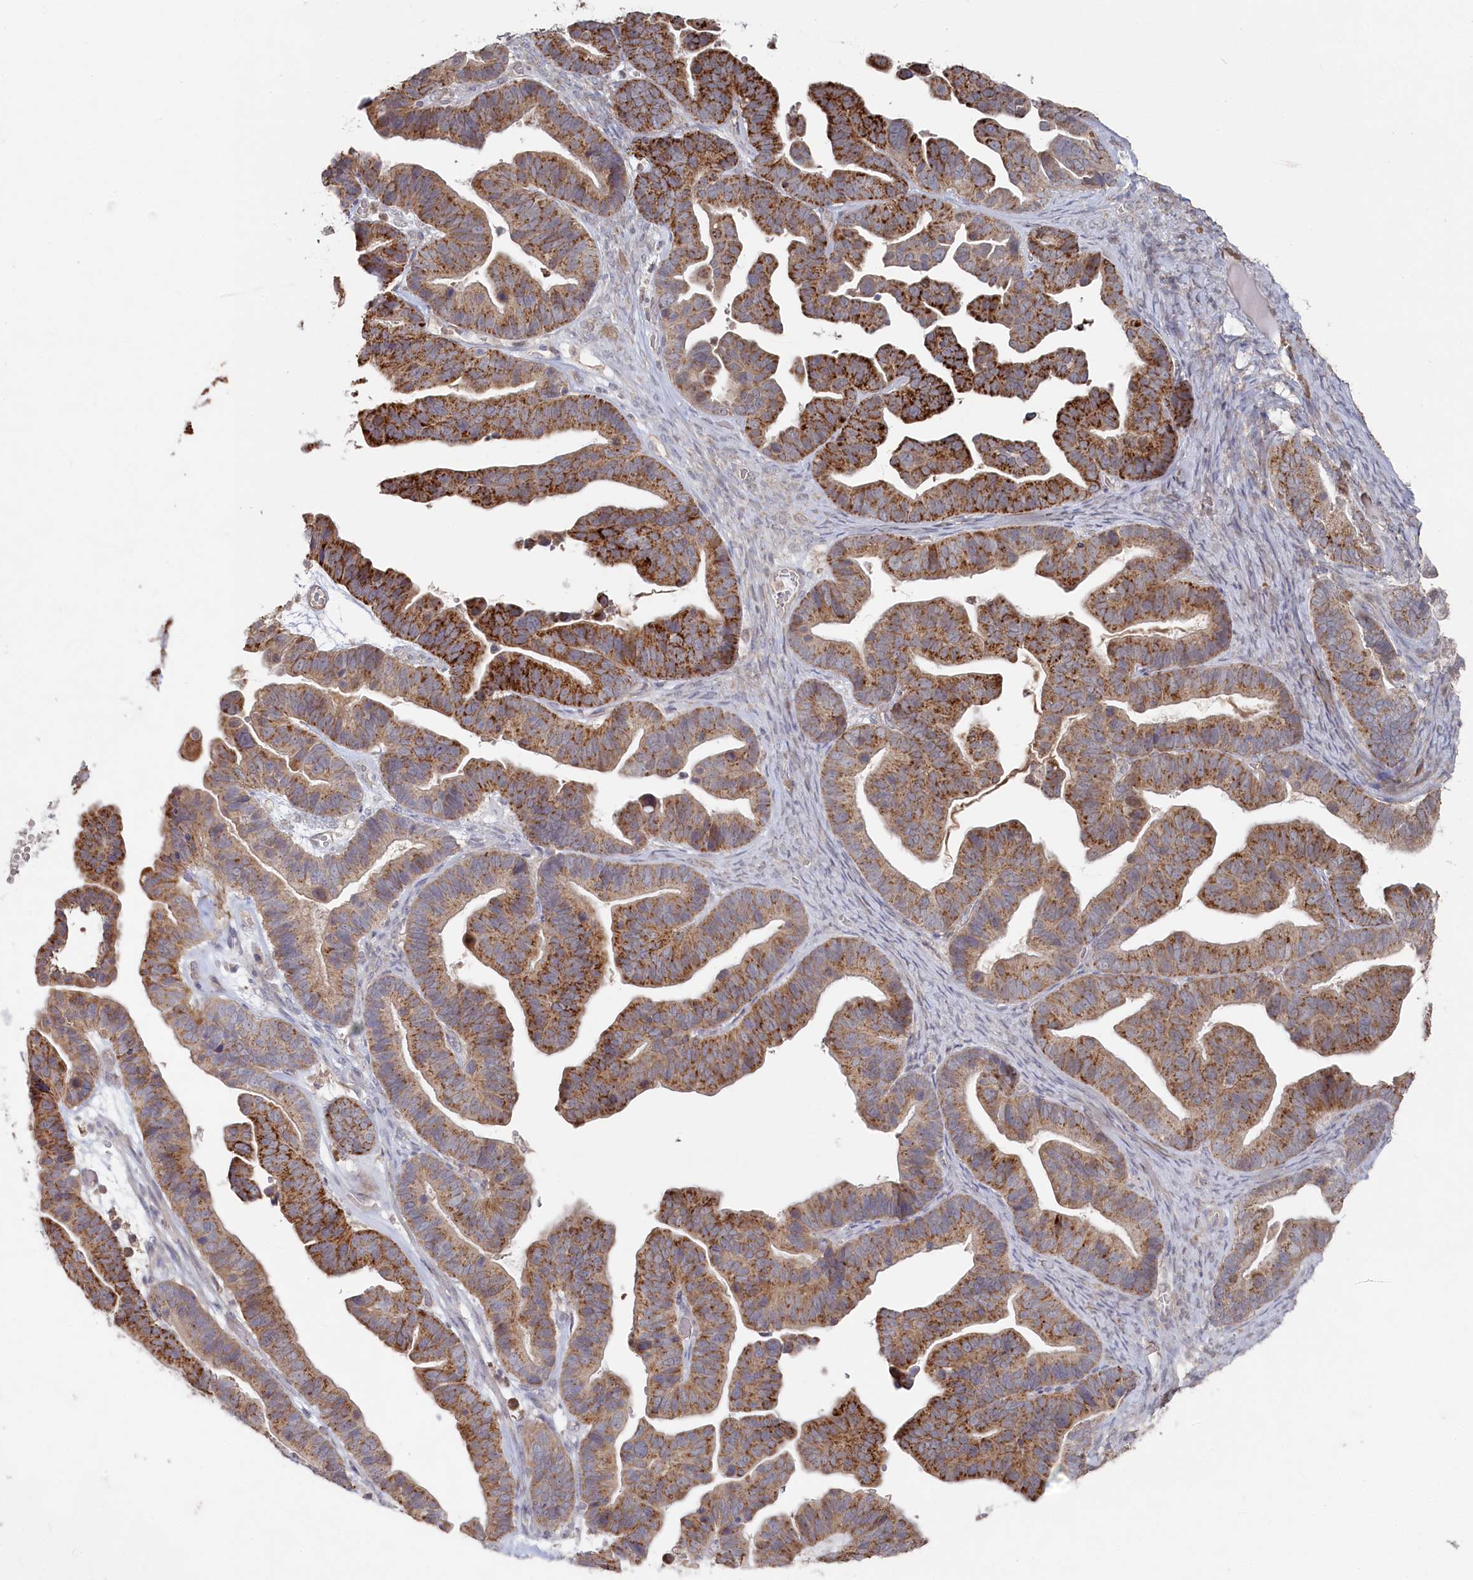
{"staining": {"intensity": "strong", "quantity": ">75%", "location": "cytoplasmic/membranous"}, "tissue": "ovarian cancer", "cell_type": "Tumor cells", "image_type": "cancer", "snomed": [{"axis": "morphology", "description": "Cystadenocarcinoma, serous, NOS"}, {"axis": "topography", "description": "Ovary"}], "caption": "Protein expression analysis of ovarian cancer (serous cystadenocarcinoma) shows strong cytoplasmic/membranous staining in about >75% of tumor cells. Using DAB (3,3'-diaminobenzidine) (brown) and hematoxylin (blue) stains, captured at high magnification using brightfield microscopy.", "gene": "TGFBRAP1", "patient": {"sex": "female", "age": 56}}